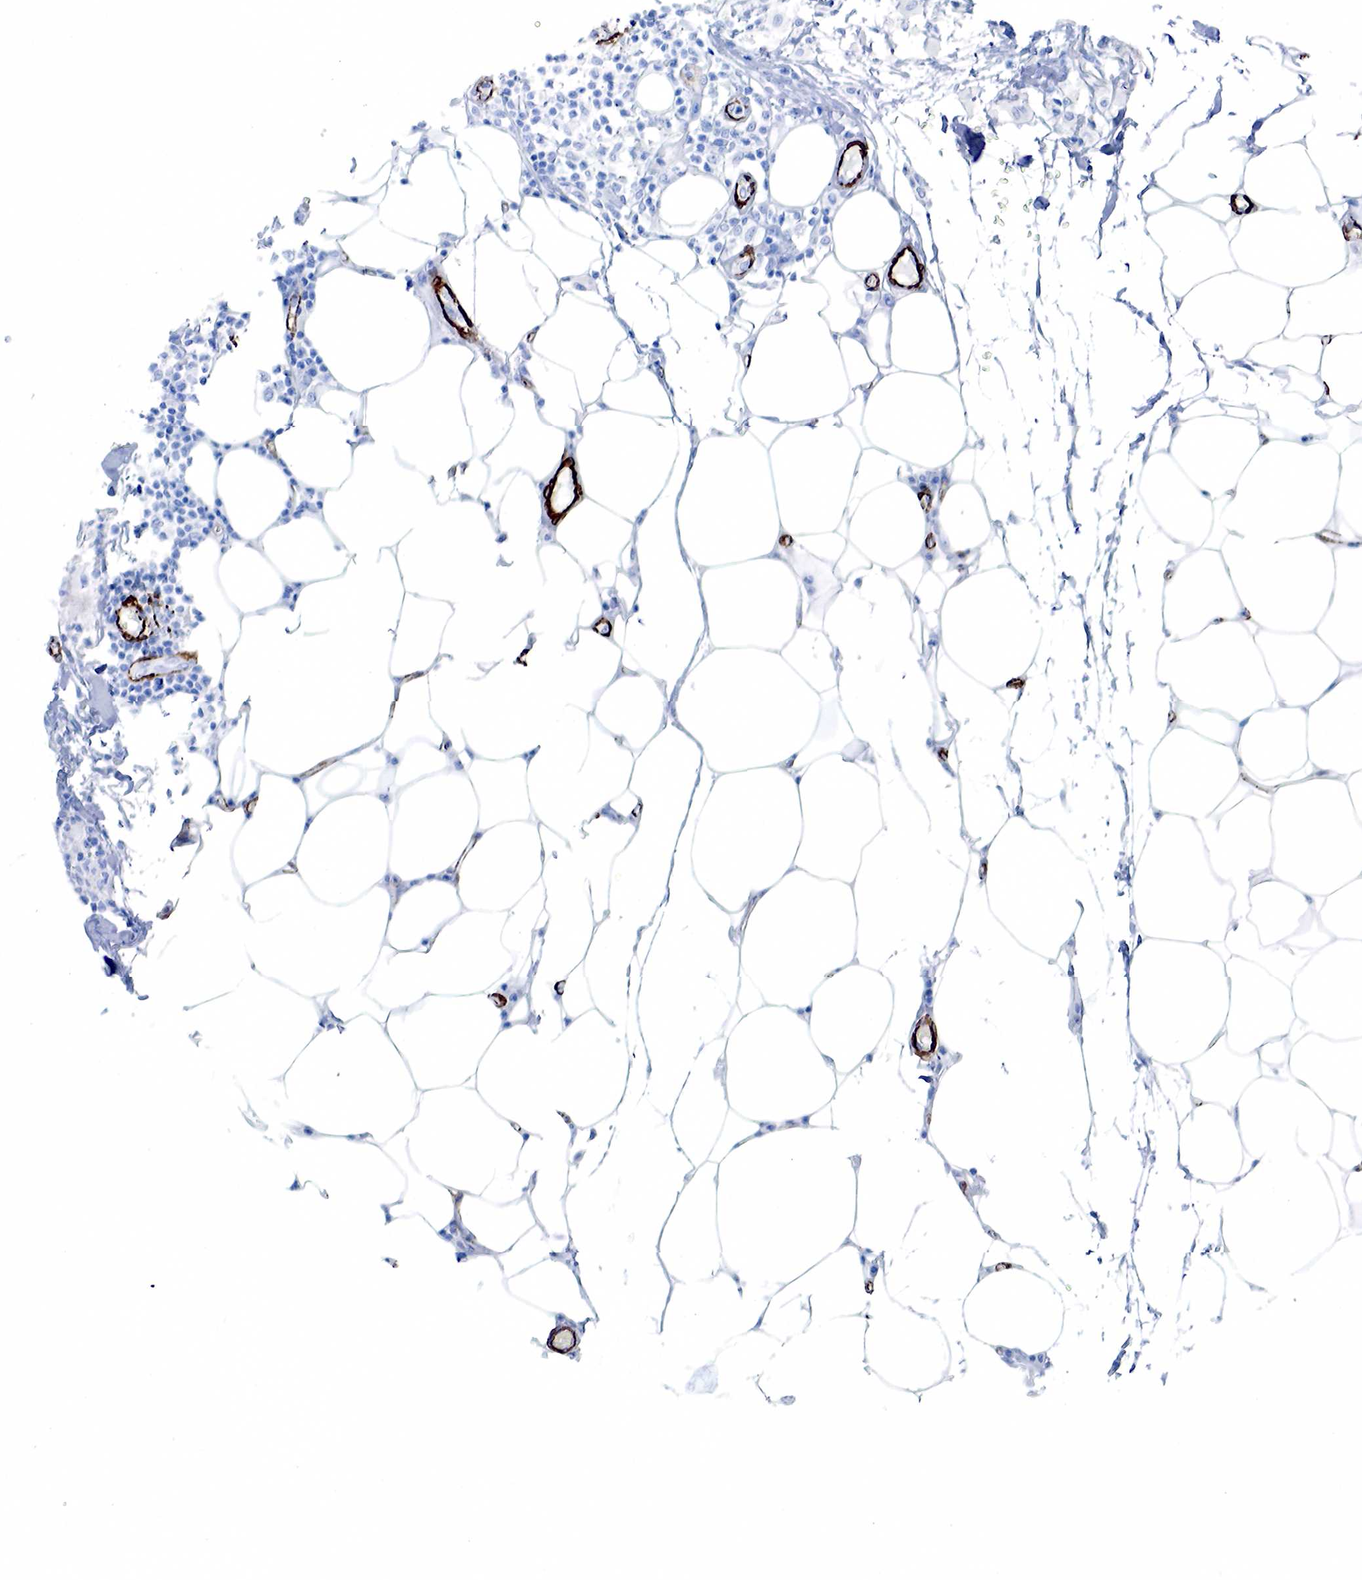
{"staining": {"intensity": "negative", "quantity": "none", "location": "none"}, "tissue": "skin", "cell_type": "Fibroblasts", "image_type": "normal", "snomed": [{"axis": "morphology", "description": "Normal tissue, NOS"}, {"axis": "topography", "description": "Skin"}], "caption": "There is no significant staining in fibroblasts of skin. (Immunohistochemistry (ihc), brightfield microscopy, high magnification).", "gene": "ACTA1", "patient": {"sex": "female", "age": 74}}